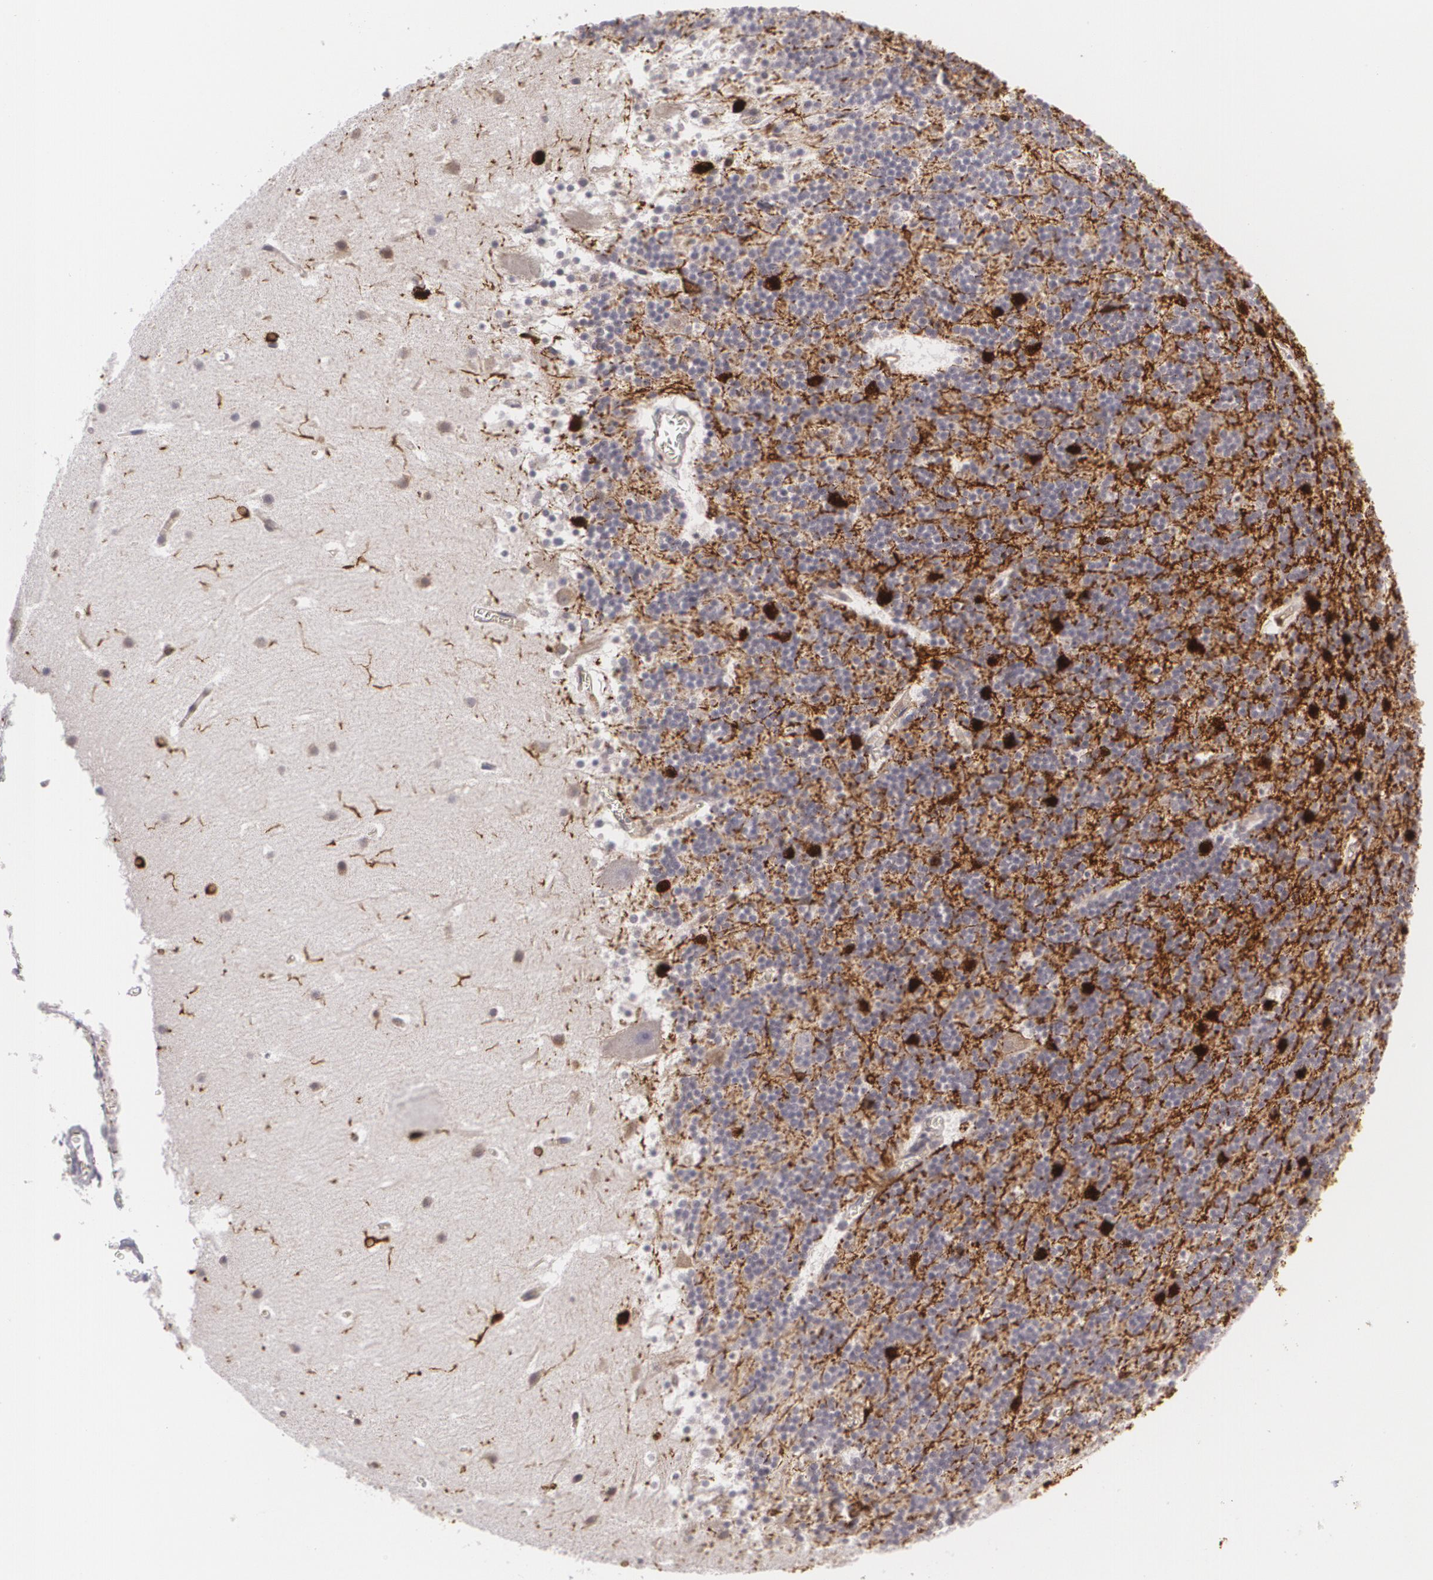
{"staining": {"intensity": "moderate", "quantity": "25%-75%", "location": "cytoplasmic/membranous"}, "tissue": "cerebellum", "cell_type": "Cells in granular layer", "image_type": "normal", "snomed": [{"axis": "morphology", "description": "Normal tissue, NOS"}, {"axis": "topography", "description": "Cerebellum"}], "caption": "Protein expression analysis of benign human cerebellum reveals moderate cytoplasmic/membranous staining in approximately 25%-75% of cells in granular layer.", "gene": "BIN1", "patient": {"sex": "male", "age": 45}}